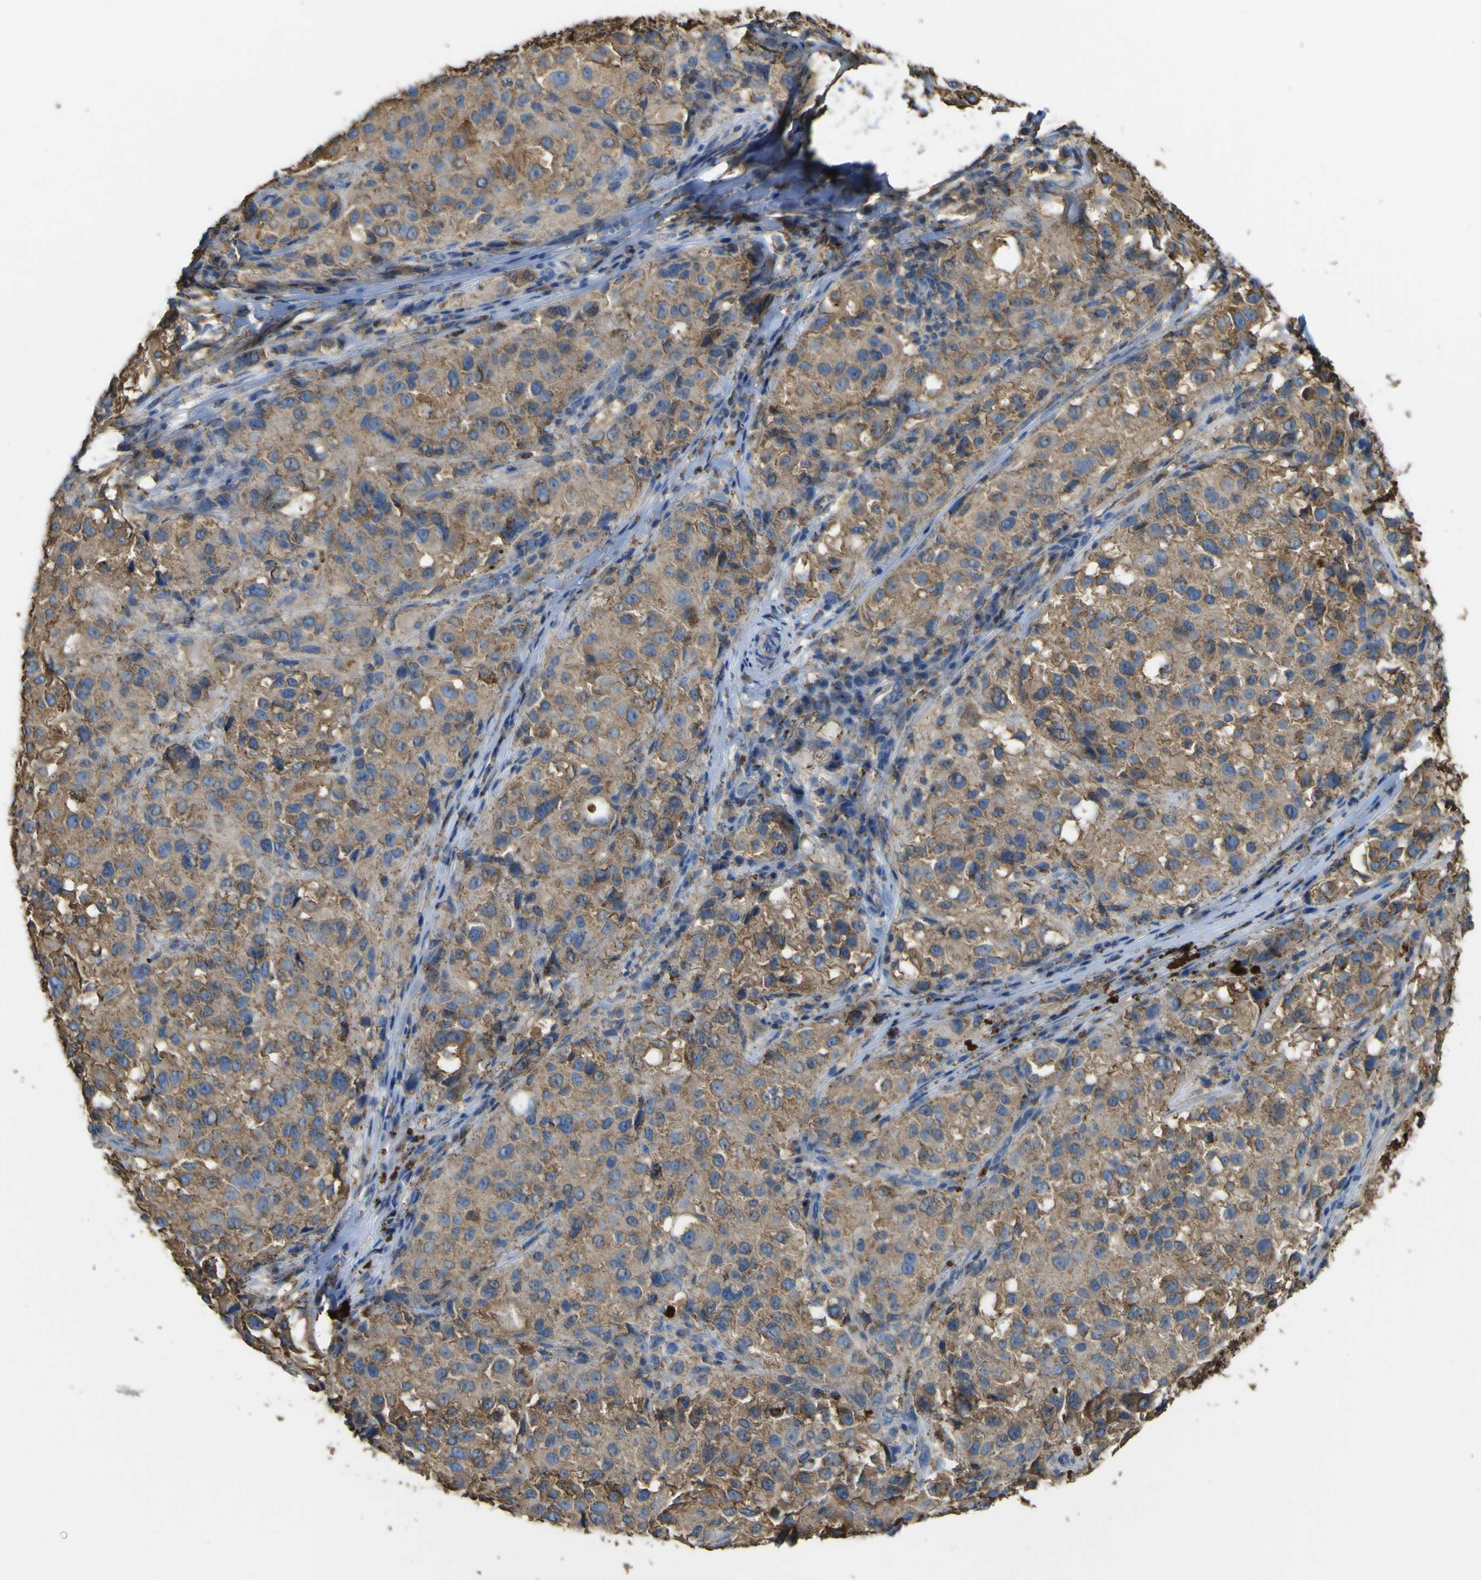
{"staining": {"intensity": "moderate", "quantity": ">75%", "location": "cytoplasmic/membranous"}, "tissue": "melanoma", "cell_type": "Tumor cells", "image_type": "cancer", "snomed": [{"axis": "morphology", "description": "Necrosis, NOS"}, {"axis": "morphology", "description": "Malignant melanoma, NOS"}, {"axis": "topography", "description": "Skin"}], "caption": "The histopathology image exhibits staining of melanoma, revealing moderate cytoplasmic/membranous protein positivity (brown color) within tumor cells.", "gene": "ACSL3", "patient": {"sex": "female", "age": 87}}